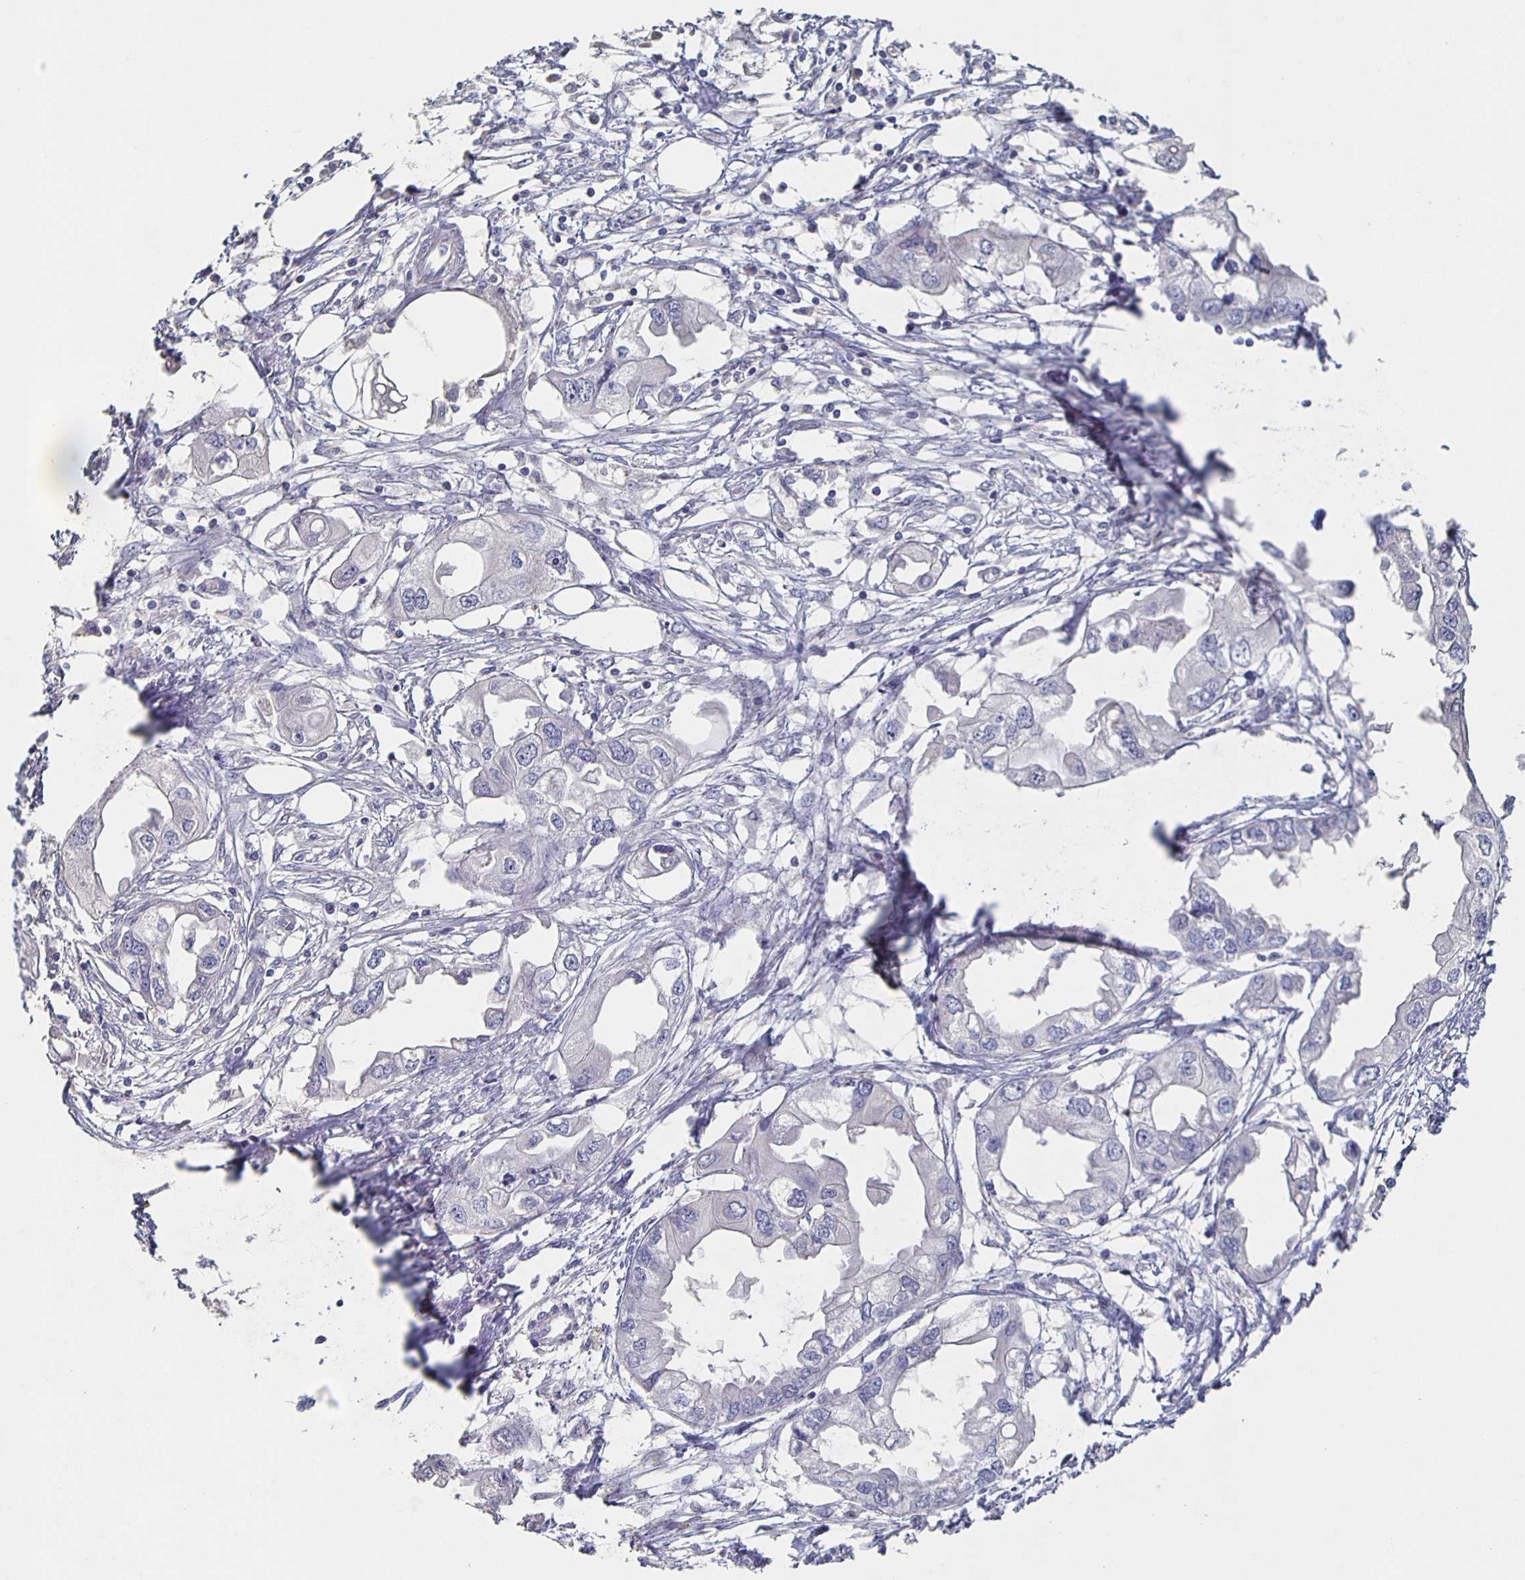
{"staining": {"intensity": "negative", "quantity": "none", "location": "none"}, "tissue": "endometrial cancer", "cell_type": "Tumor cells", "image_type": "cancer", "snomed": [{"axis": "morphology", "description": "Adenocarcinoma, NOS"}, {"axis": "morphology", "description": "Adenocarcinoma, metastatic, NOS"}, {"axis": "topography", "description": "Adipose tissue"}, {"axis": "topography", "description": "Endometrium"}], "caption": "There is no significant staining in tumor cells of endometrial adenocarcinoma. (DAB (3,3'-diaminobenzidine) immunohistochemistry with hematoxylin counter stain).", "gene": "CACNA2D2", "patient": {"sex": "female", "age": 67}}